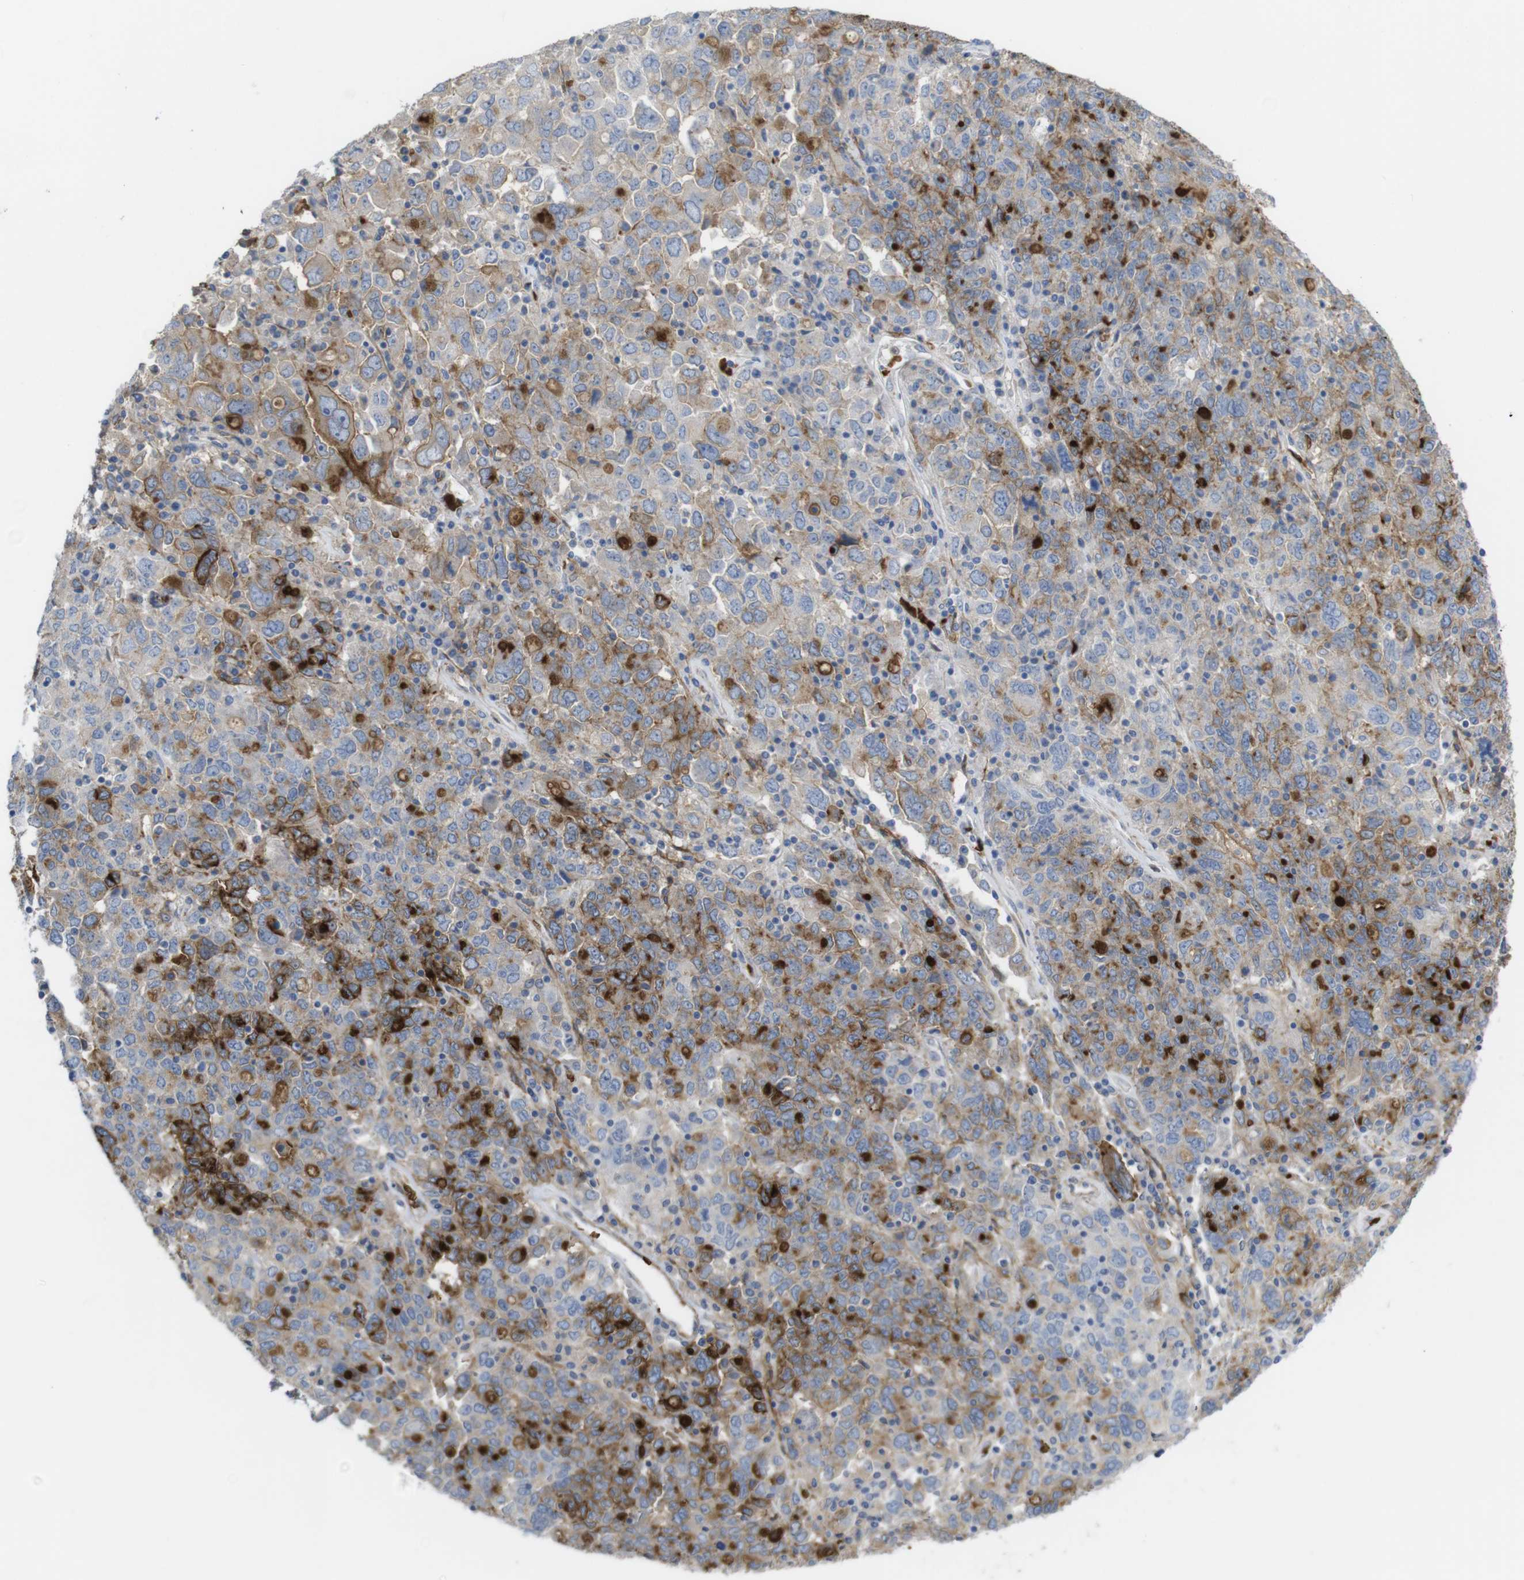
{"staining": {"intensity": "strong", "quantity": "<25%", "location": "cytoplasmic/membranous"}, "tissue": "ovarian cancer", "cell_type": "Tumor cells", "image_type": "cancer", "snomed": [{"axis": "morphology", "description": "Carcinoma, endometroid"}, {"axis": "topography", "description": "Ovary"}], "caption": "Tumor cells display medium levels of strong cytoplasmic/membranous positivity in approximately <25% of cells in endometroid carcinoma (ovarian).", "gene": "CYBRD1", "patient": {"sex": "female", "age": 62}}